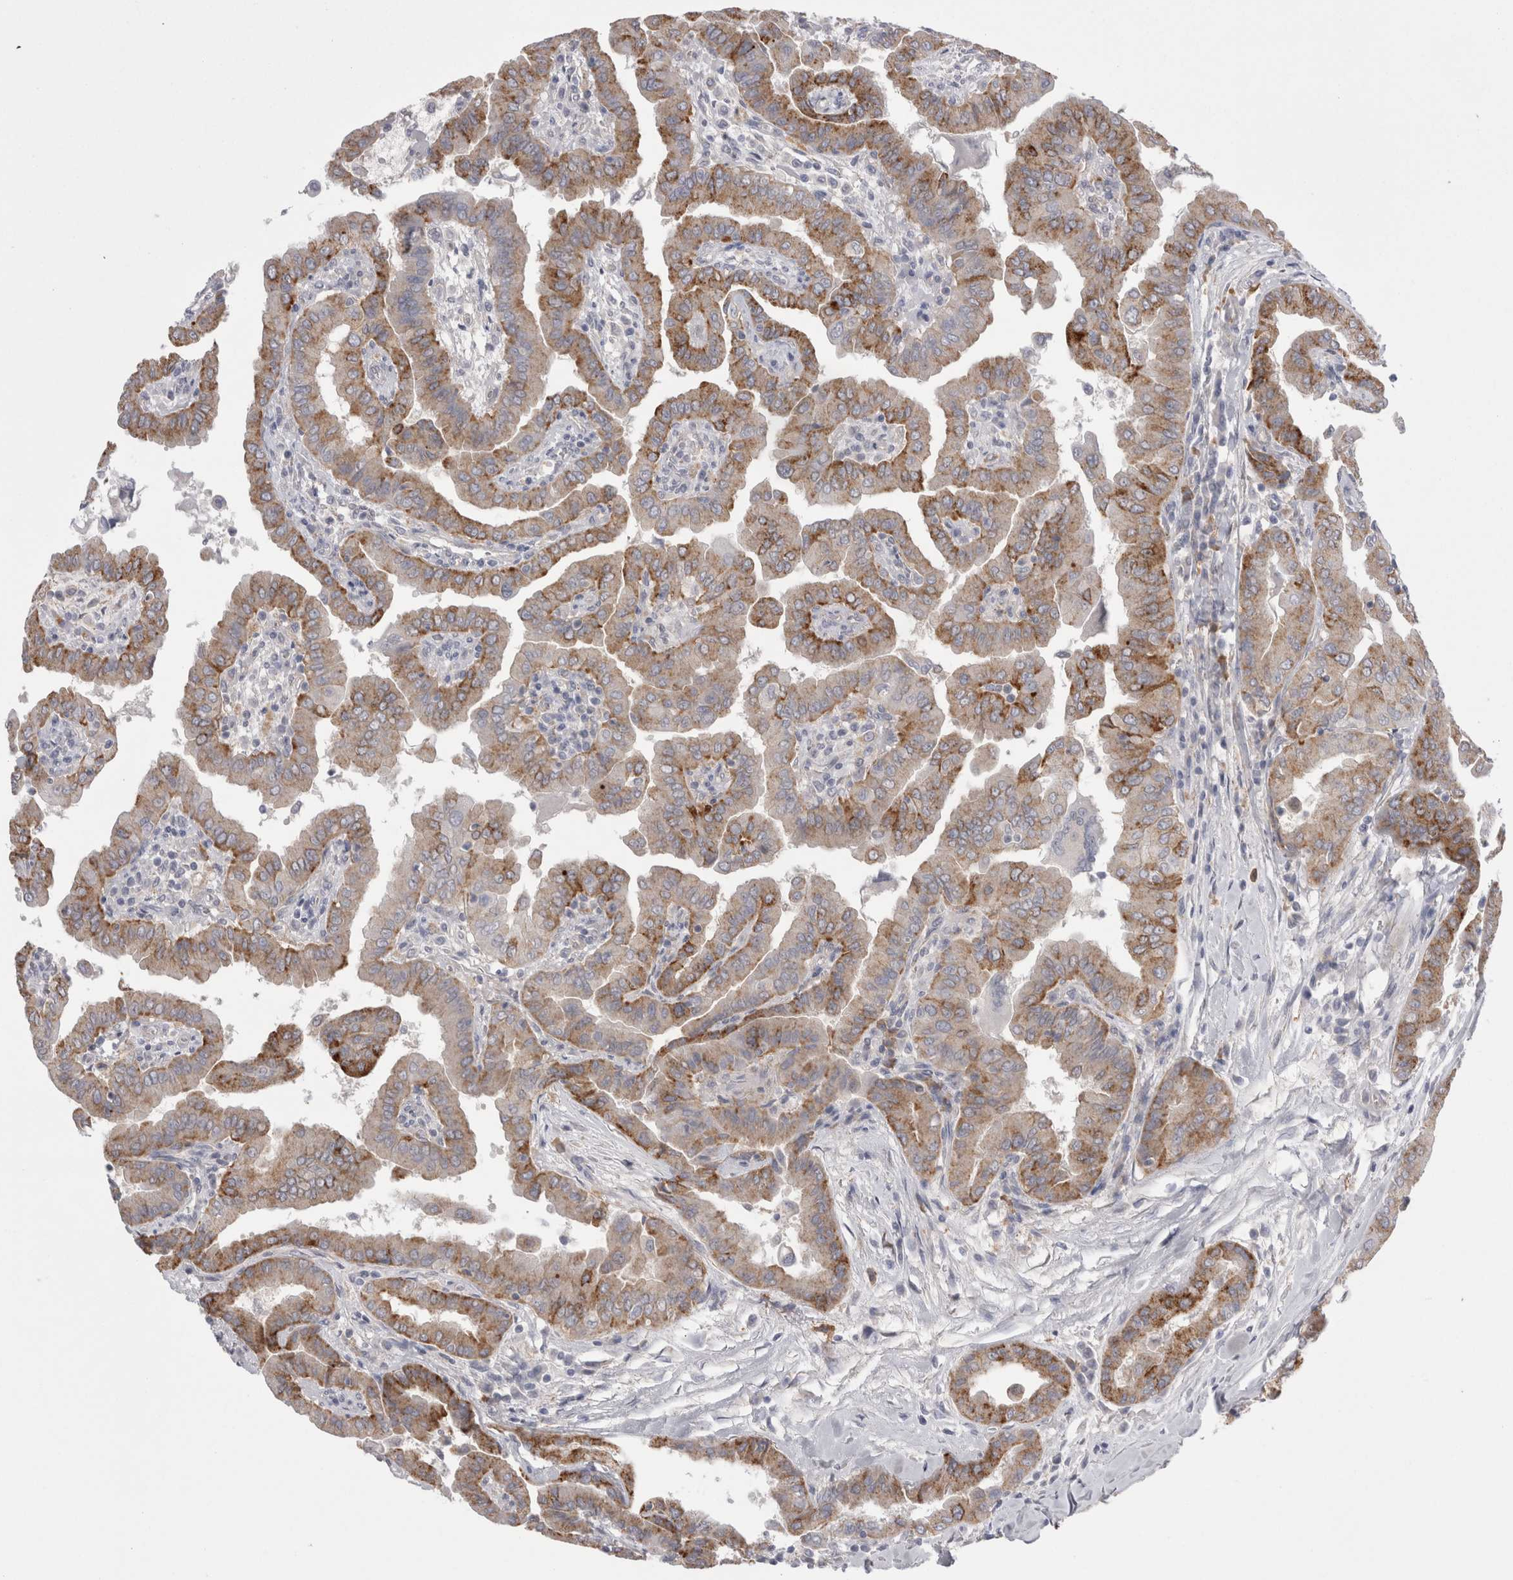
{"staining": {"intensity": "moderate", "quantity": "<25%", "location": "cytoplasmic/membranous"}, "tissue": "thyroid cancer", "cell_type": "Tumor cells", "image_type": "cancer", "snomed": [{"axis": "morphology", "description": "Papillary adenocarcinoma, NOS"}, {"axis": "topography", "description": "Thyroid gland"}], "caption": "Protein expression analysis of human papillary adenocarcinoma (thyroid) reveals moderate cytoplasmic/membranous staining in about <25% of tumor cells. (brown staining indicates protein expression, while blue staining denotes nuclei).", "gene": "EPDR1", "patient": {"sex": "male", "age": 33}}